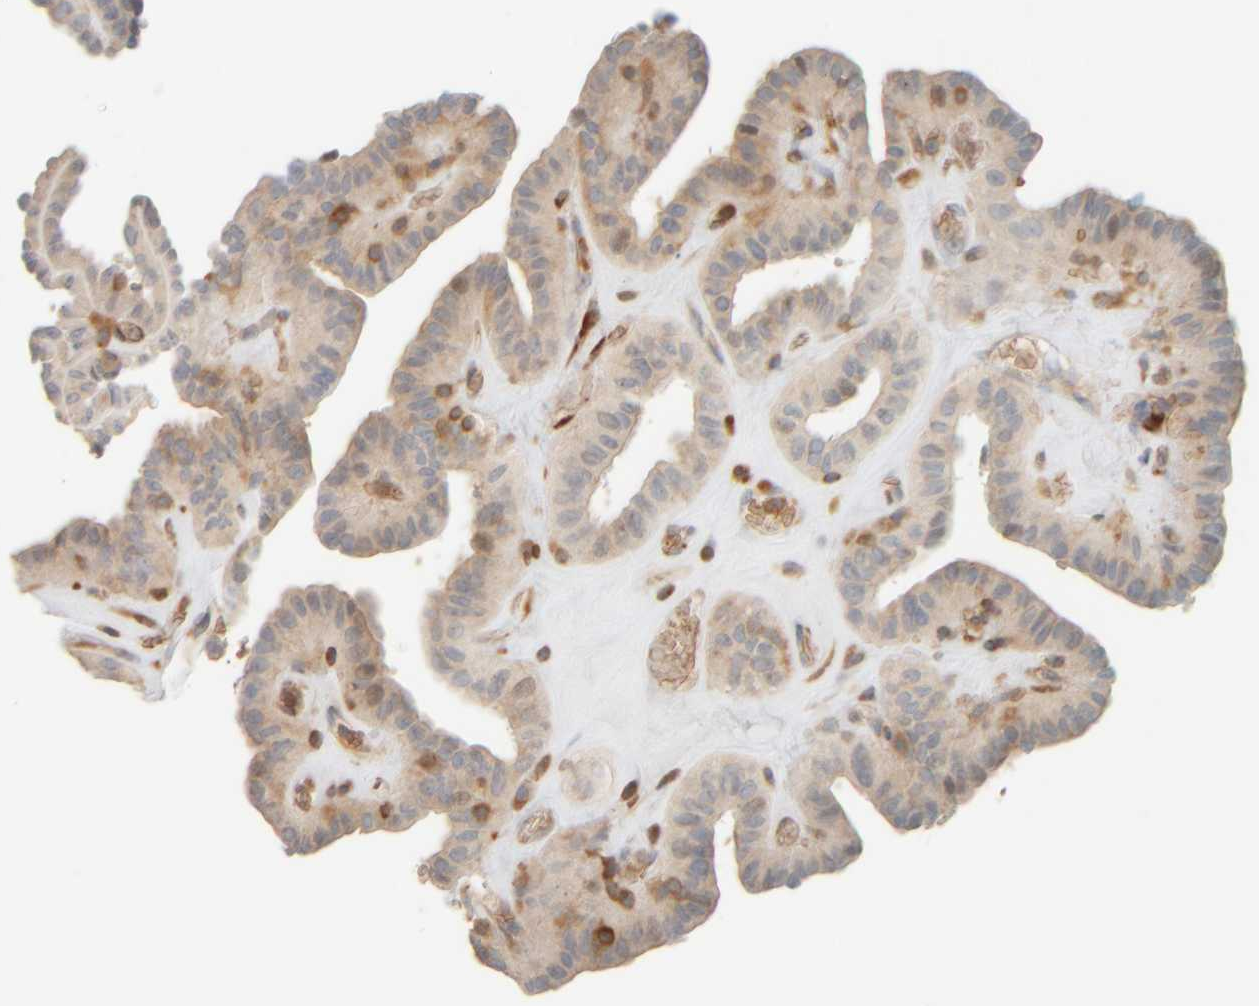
{"staining": {"intensity": "weak", "quantity": ">75%", "location": "cytoplasmic/membranous"}, "tissue": "thyroid cancer", "cell_type": "Tumor cells", "image_type": "cancer", "snomed": [{"axis": "morphology", "description": "Papillary adenocarcinoma, NOS"}, {"axis": "topography", "description": "Thyroid gland"}], "caption": "A brown stain highlights weak cytoplasmic/membranous staining of a protein in thyroid papillary adenocarcinoma tumor cells.", "gene": "PTGES3L-AARSD1", "patient": {"sex": "male", "age": 77}}